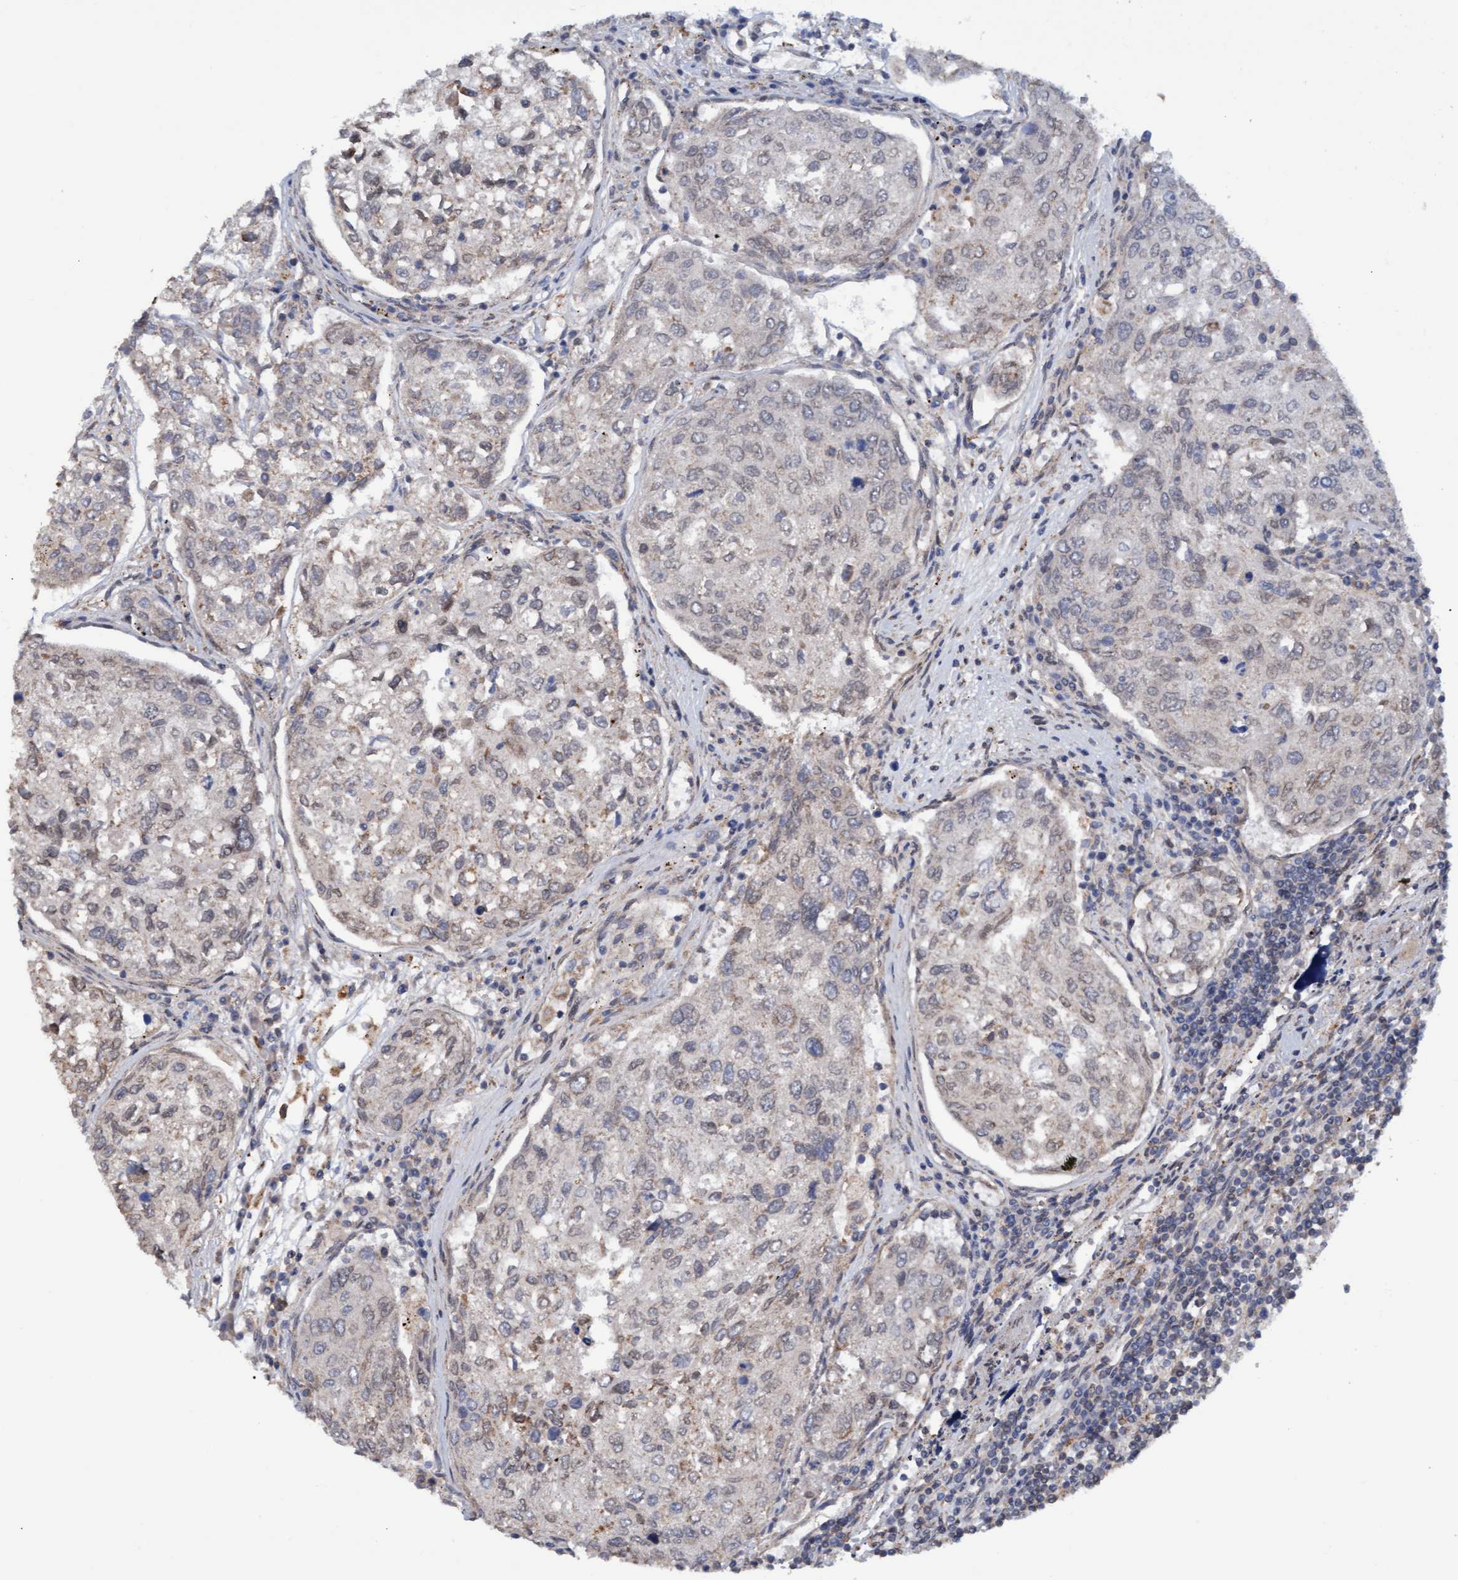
{"staining": {"intensity": "weak", "quantity": "<25%", "location": "cytoplasmic/membranous"}, "tissue": "urothelial cancer", "cell_type": "Tumor cells", "image_type": "cancer", "snomed": [{"axis": "morphology", "description": "Urothelial carcinoma, High grade"}, {"axis": "topography", "description": "Lymph node"}, {"axis": "topography", "description": "Urinary bladder"}], "caption": "The photomicrograph shows no significant staining in tumor cells of high-grade urothelial carcinoma.", "gene": "MGLL", "patient": {"sex": "male", "age": 51}}